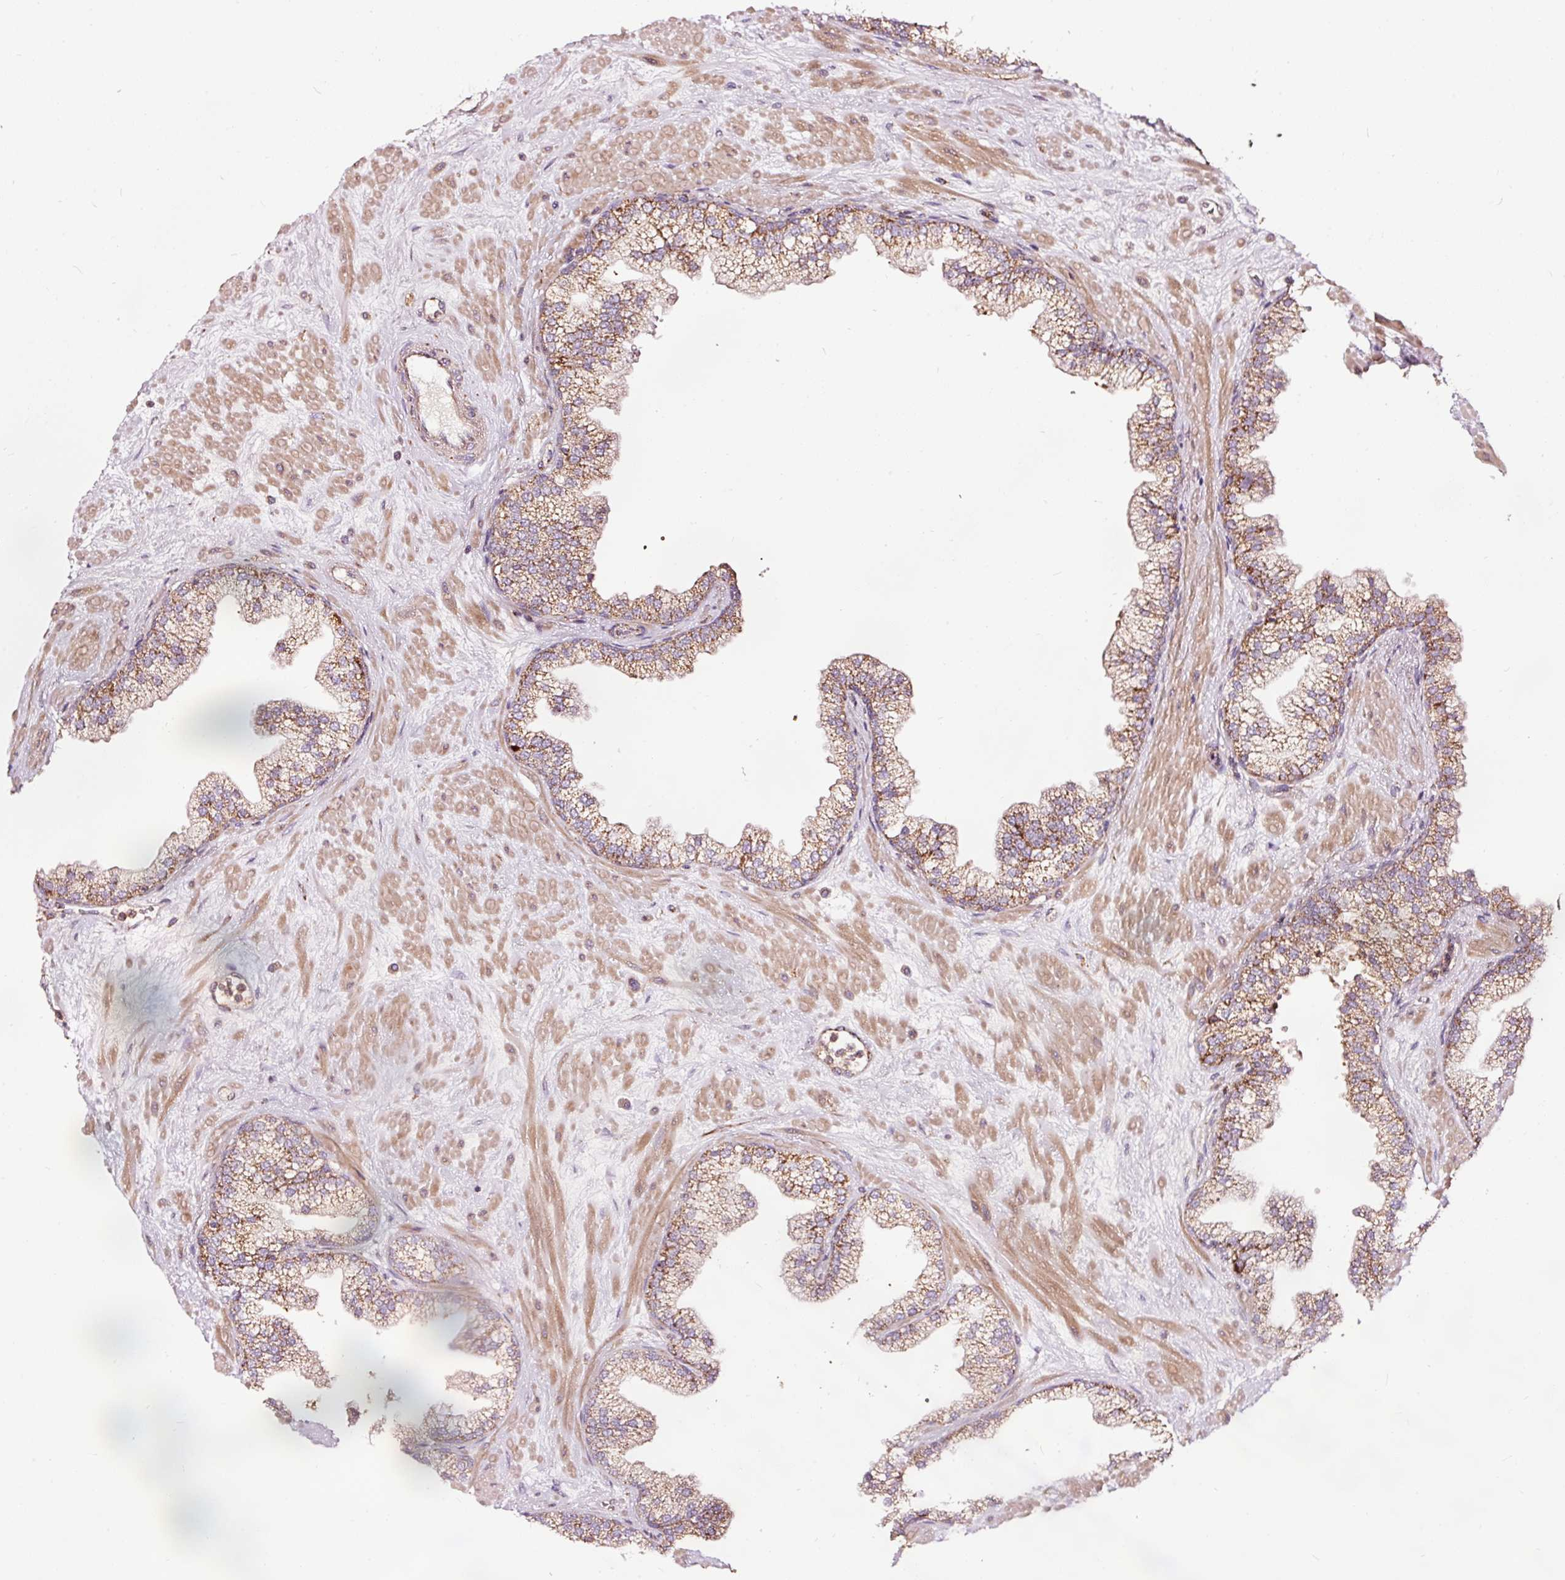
{"staining": {"intensity": "moderate", "quantity": ">75%", "location": "cytoplasmic/membranous"}, "tissue": "prostate", "cell_type": "Glandular cells", "image_type": "normal", "snomed": [{"axis": "morphology", "description": "Normal tissue, NOS"}, {"axis": "topography", "description": "Prostate"}, {"axis": "topography", "description": "Peripheral nerve tissue"}], "caption": "DAB (3,3'-diaminobenzidine) immunohistochemical staining of unremarkable human prostate demonstrates moderate cytoplasmic/membranous protein staining in approximately >75% of glandular cells. (DAB IHC, brown staining for protein, blue staining for nuclei).", "gene": "TPM1", "patient": {"sex": "male", "age": 61}}